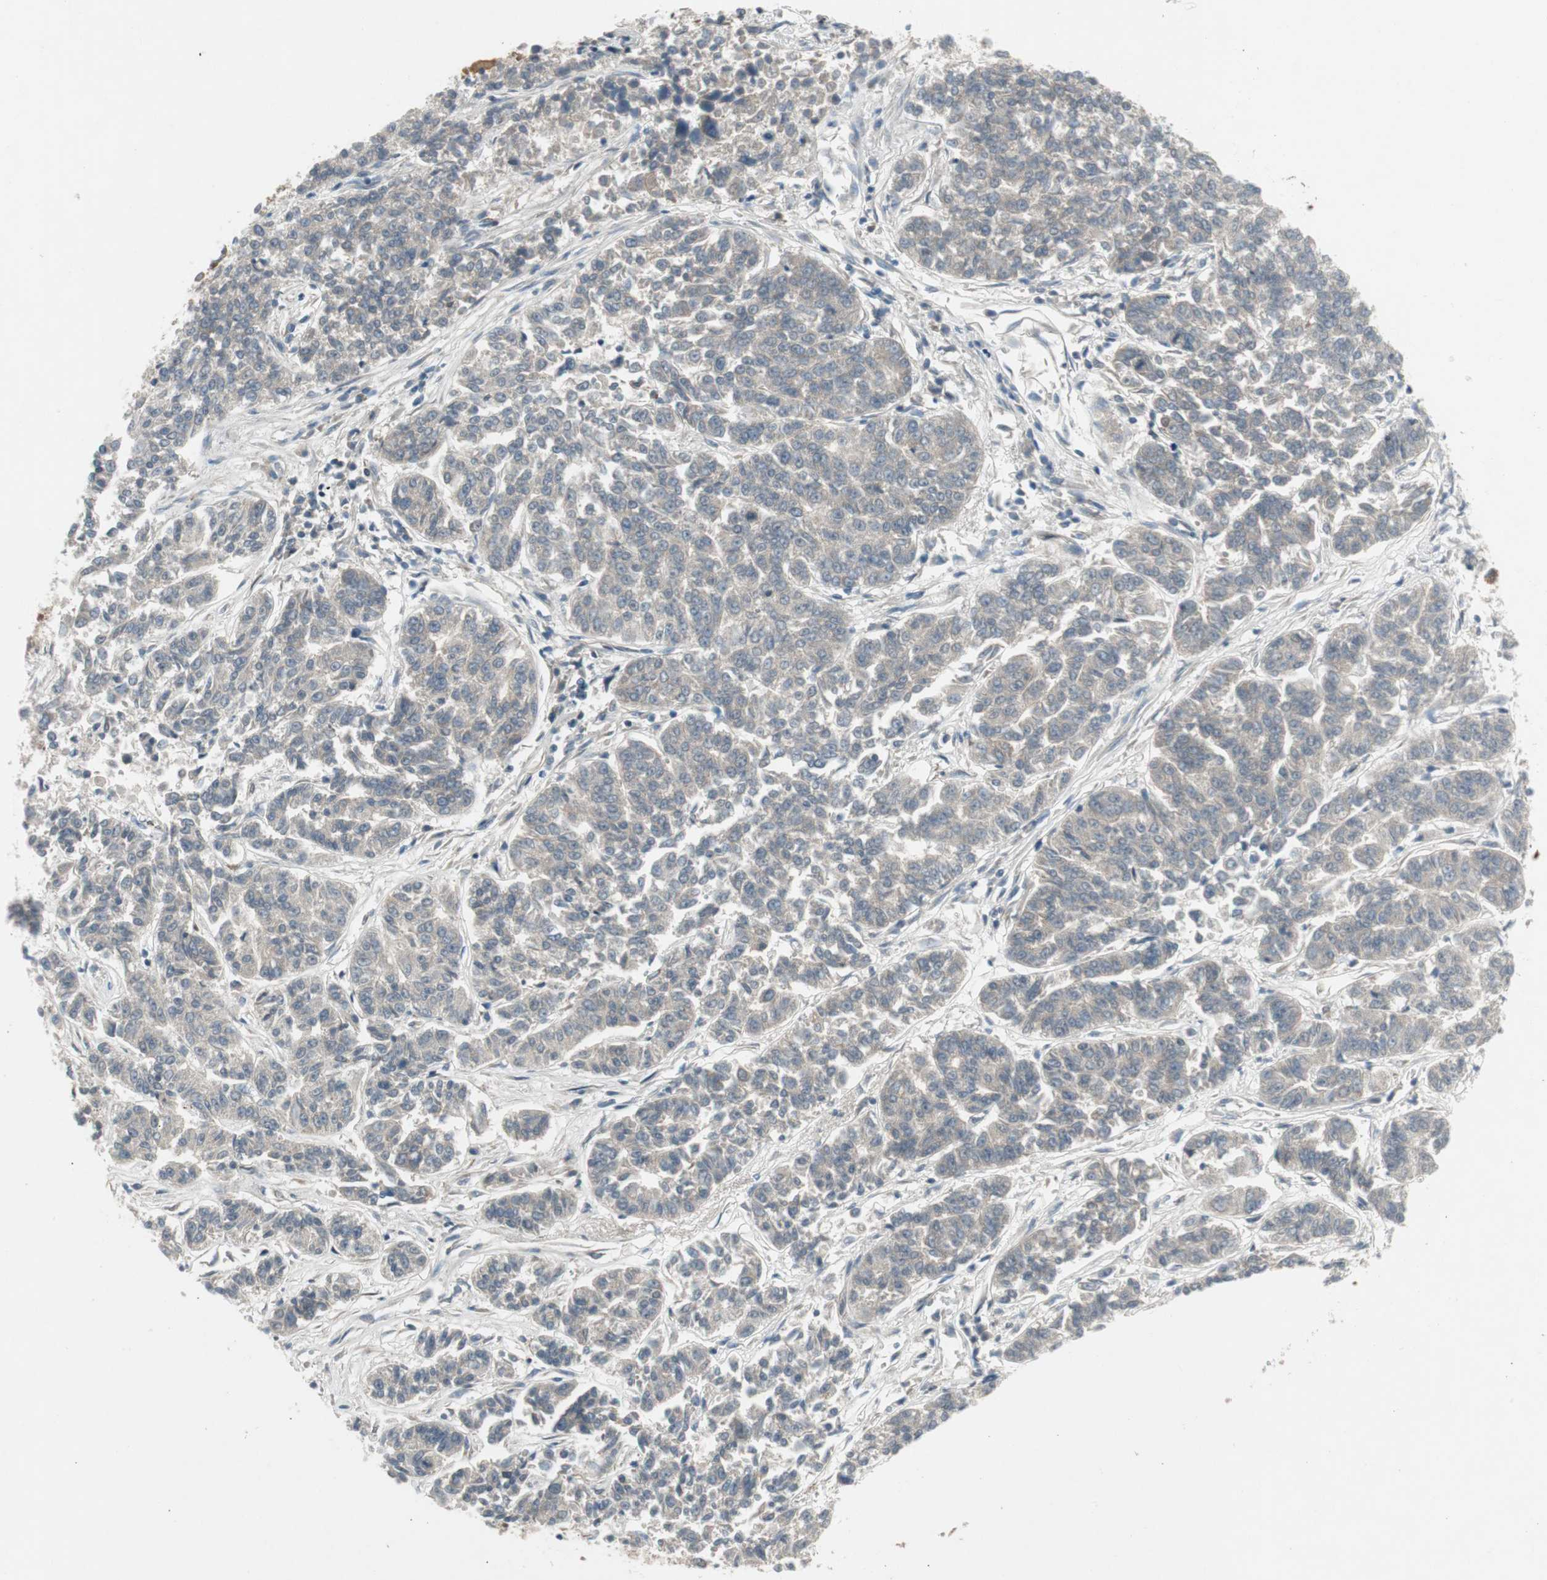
{"staining": {"intensity": "weak", "quantity": "<25%", "location": "cytoplasmic/membranous"}, "tissue": "lung cancer", "cell_type": "Tumor cells", "image_type": "cancer", "snomed": [{"axis": "morphology", "description": "Adenocarcinoma, NOS"}, {"axis": "topography", "description": "Lung"}], "caption": "Human lung adenocarcinoma stained for a protein using IHC displays no staining in tumor cells.", "gene": "PANK2", "patient": {"sex": "male", "age": 84}}